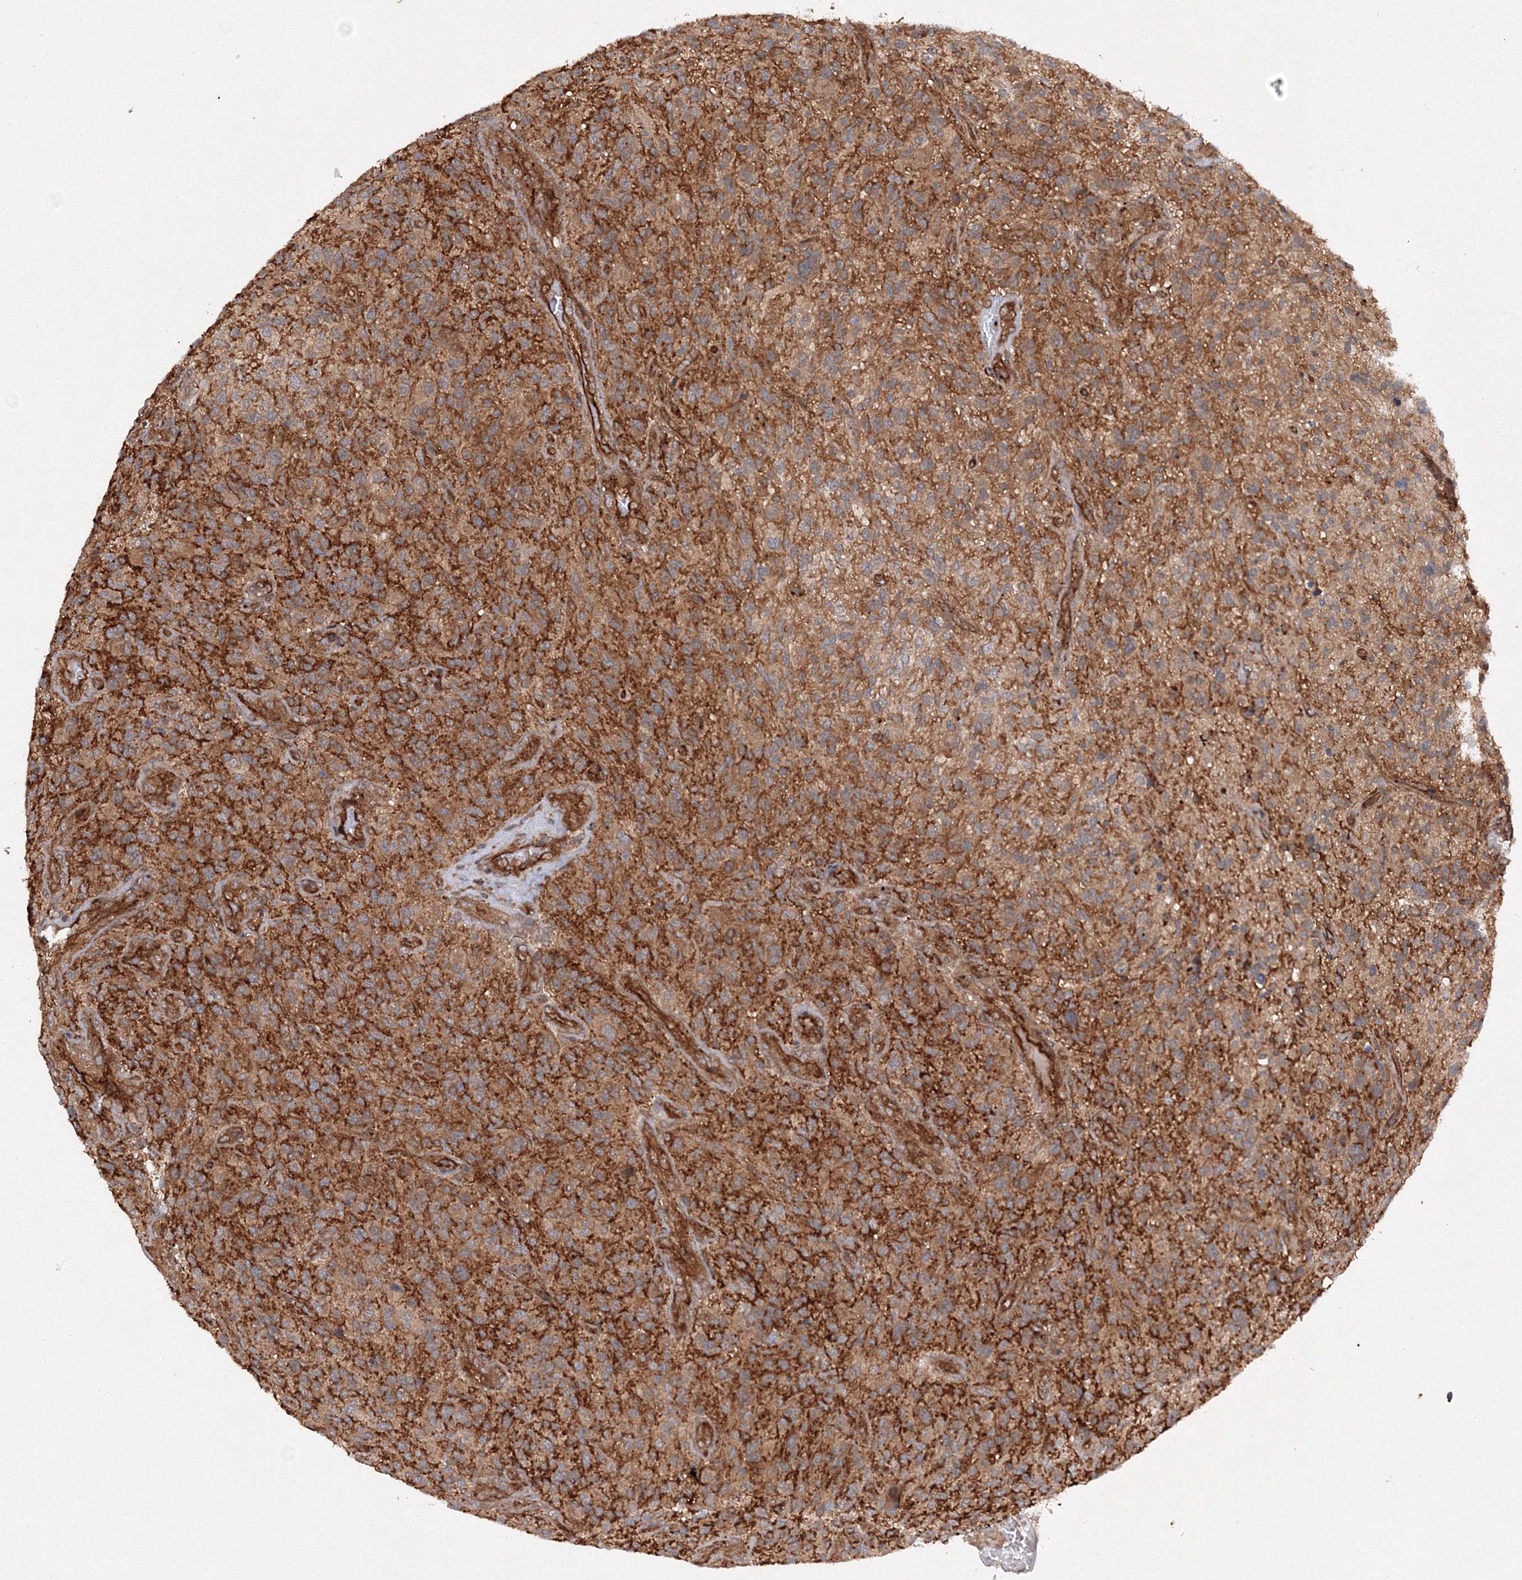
{"staining": {"intensity": "weak", "quantity": "25%-75%", "location": "cytoplasmic/membranous"}, "tissue": "glioma", "cell_type": "Tumor cells", "image_type": "cancer", "snomed": [{"axis": "morphology", "description": "Glioma, malignant, High grade"}, {"axis": "topography", "description": "Brain"}], "caption": "About 25%-75% of tumor cells in glioma exhibit weak cytoplasmic/membranous protein positivity as visualized by brown immunohistochemical staining.", "gene": "DCTD", "patient": {"sex": "male", "age": 47}}